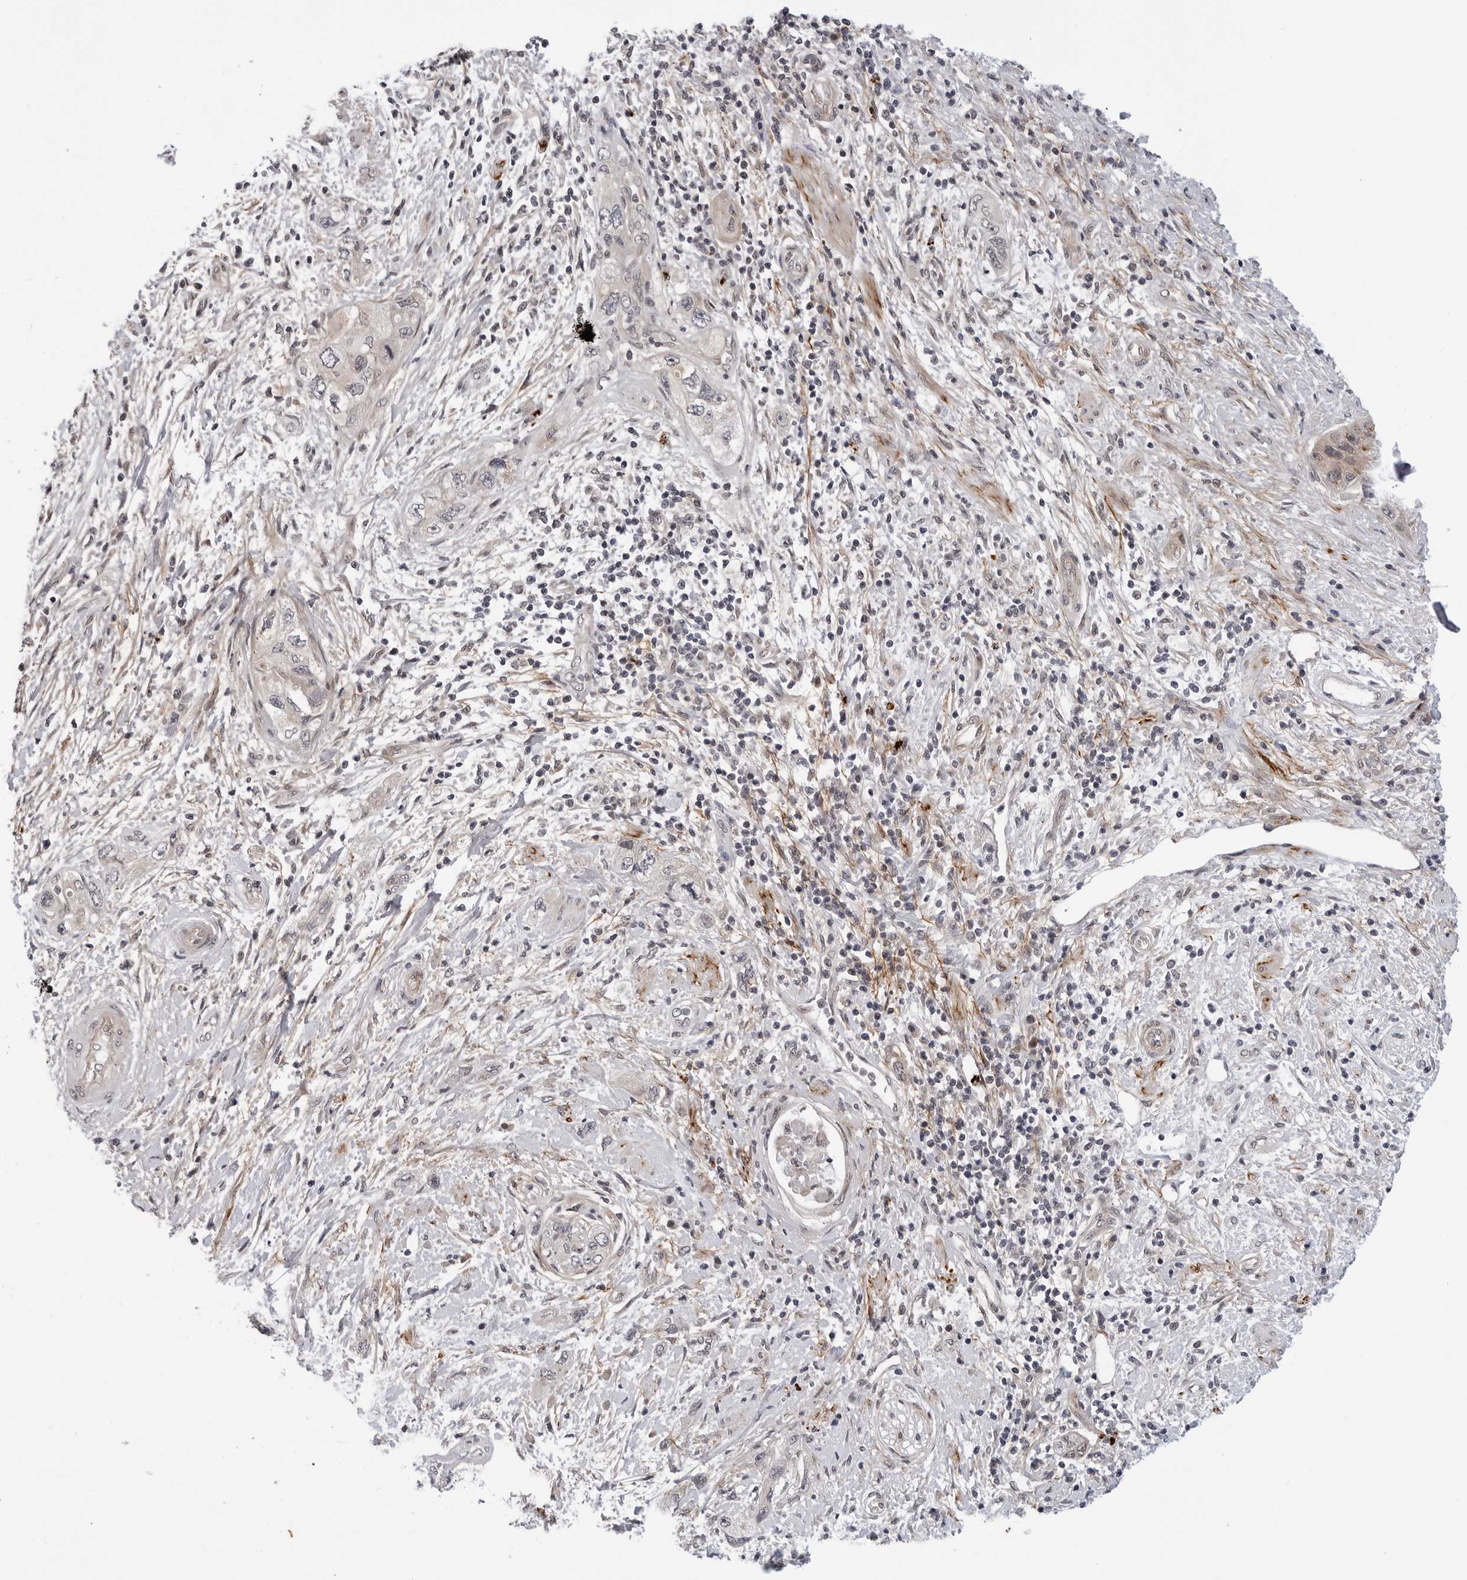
{"staining": {"intensity": "negative", "quantity": "none", "location": "none"}, "tissue": "pancreatic cancer", "cell_type": "Tumor cells", "image_type": "cancer", "snomed": [{"axis": "morphology", "description": "Adenocarcinoma, NOS"}, {"axis": "topography", "description": "Pancreas"}], "caption": "An immunohistochemistry micrograph of adenocarcinoma (pancreatic) is shown. There is no staining in tumor cells of adenocarcinoma (pancreatic).", "gene": "KIAA1614", "patient": {"sex": "female", "age": 73}}